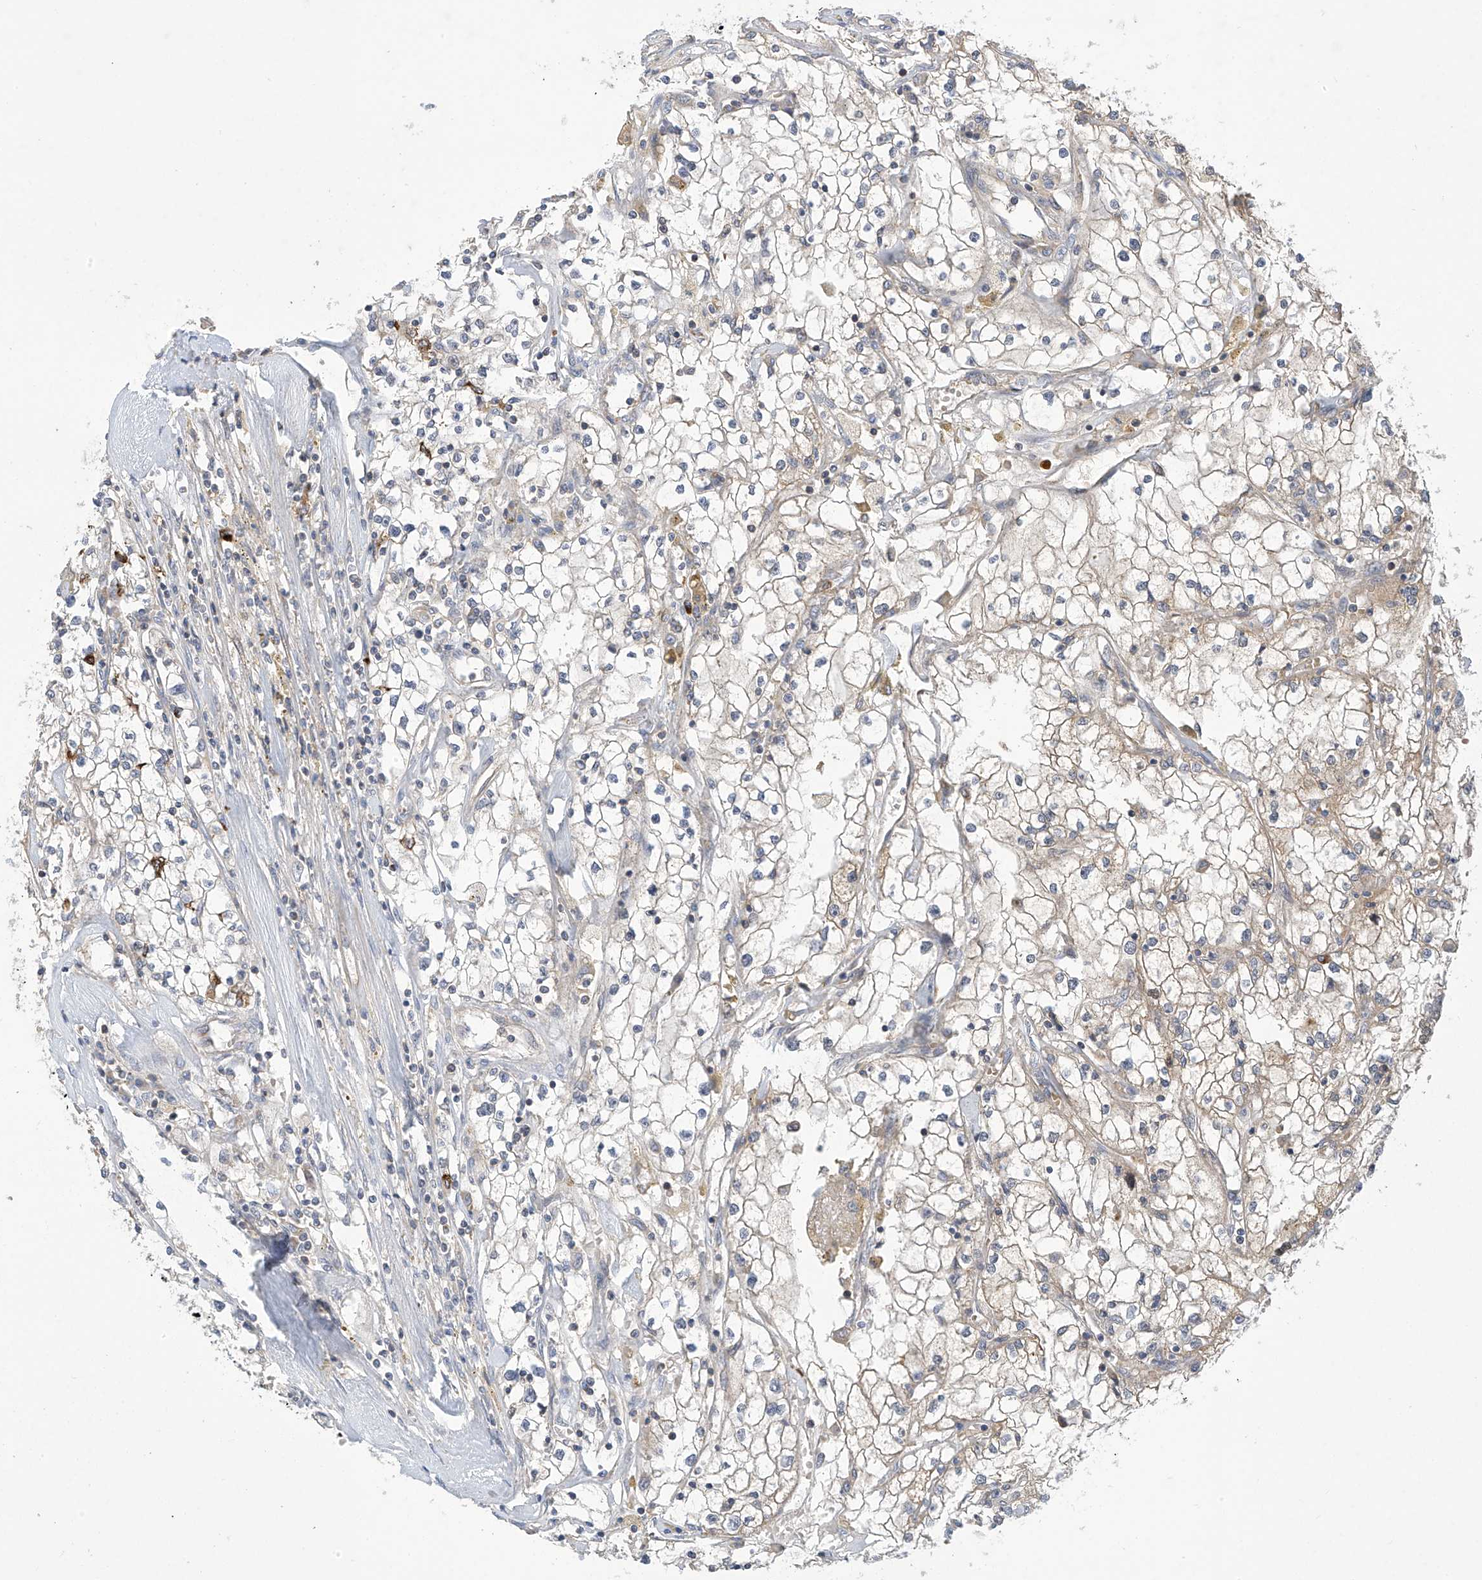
{"staining": {"intensity": "negative", "quantity": "none", "location": "none"}, "tissue": "renal cancer", "cell_type": "Tumor cells", "image_type": "cancer", "snomed": [{"axis": "morphology", "description": "Adenocarcinoma, NOS"}, {"axis": "topography", "description": "Kidney"}], "caption": "A micrograph of human renal adenocarcinoma is negative for staining in tumor cells.", "gene": "IBA57", "patient": {"sex": "male", "age": 56}}